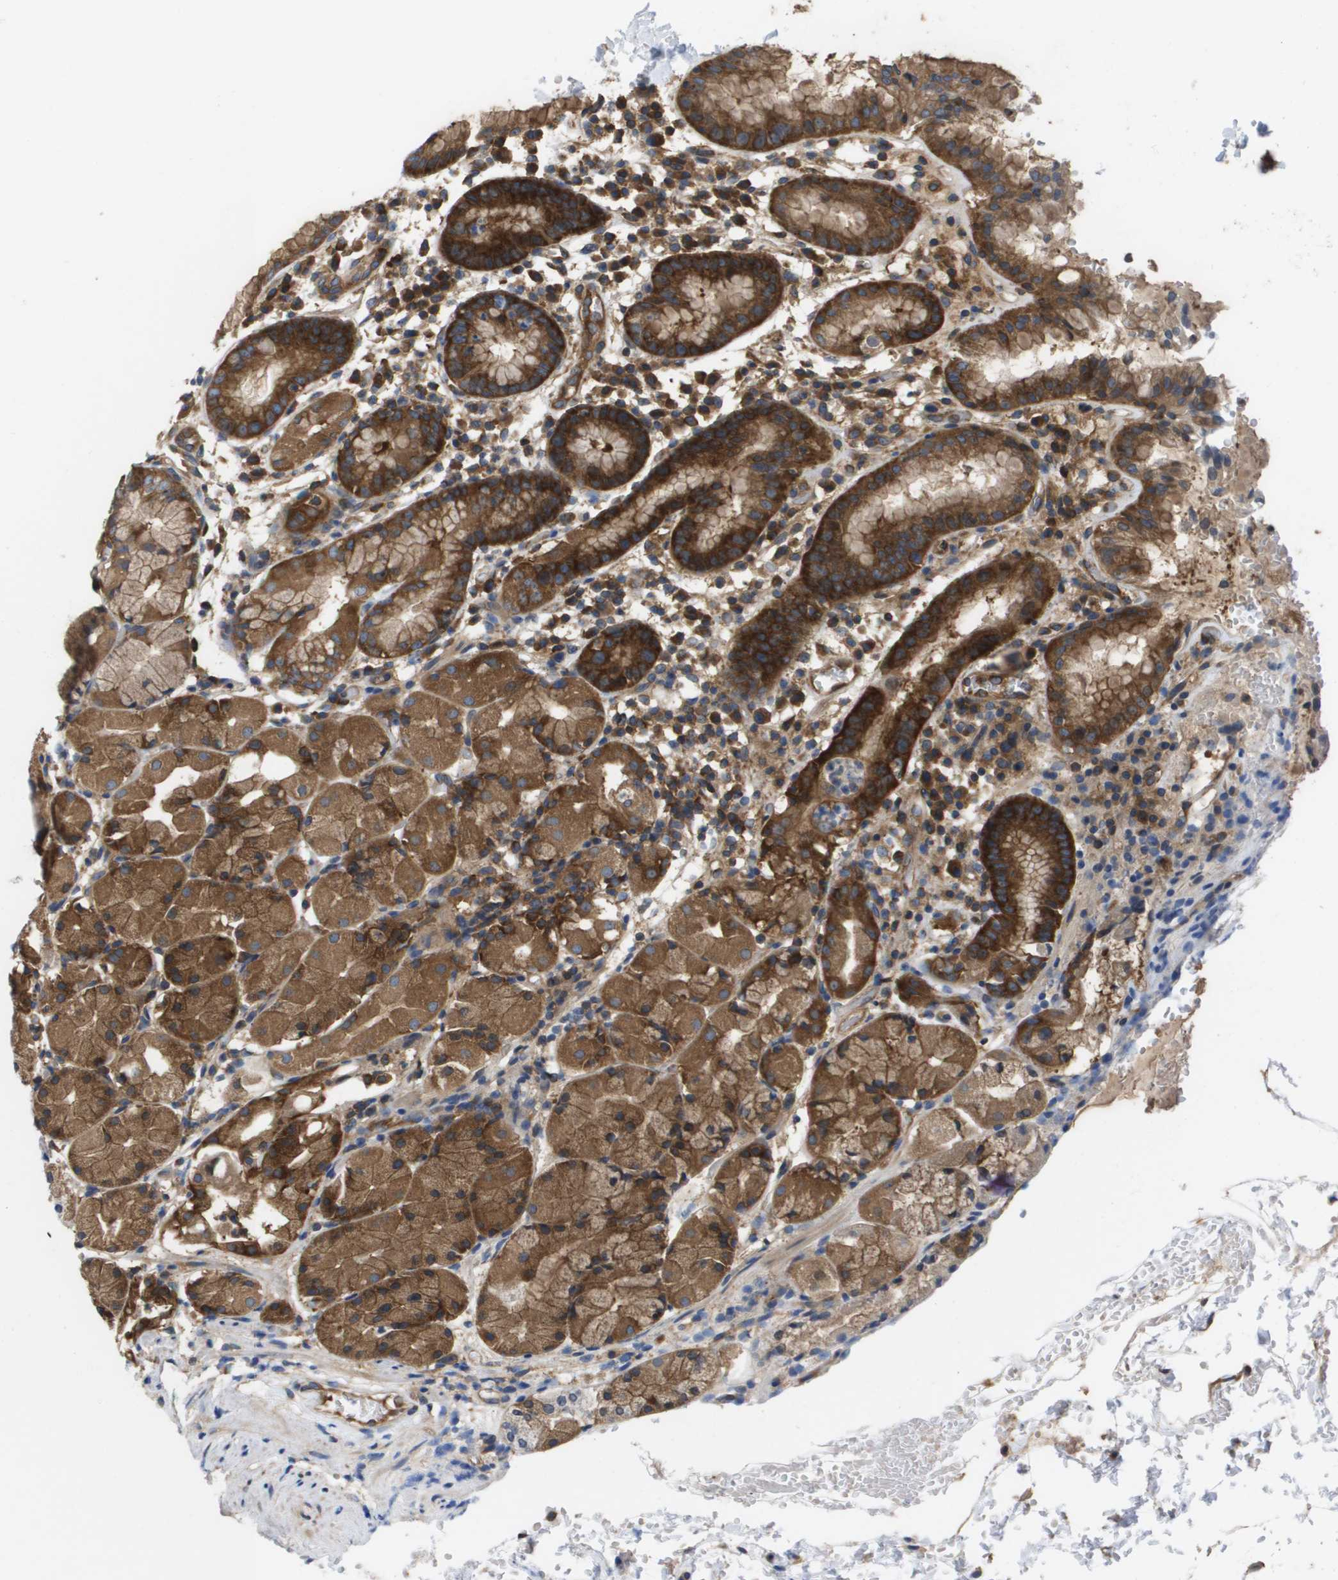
{"staining": {"intensity": "strong", "quantity": ">75%", "location": "cytoplasmic/membranous"}, "tissue": "stomach", "cell_type": "Glandular cells", "image_type": "normal", "snomed": [{"axis": "morphology", "description": "Normal tissue, NOS"}, {"axis": "topography", "description": "Stomach"}, {"axis": "topography", "description": "Stomach, lower"}], "caption": "A high amount of strong cytoplasmic/membranous expression is present in about >75% of glandular cells in normal stomach. Nuclei are stained in blue.", "gene": "EIF4G2", "patient": {"sex": "female", "age": 75}}